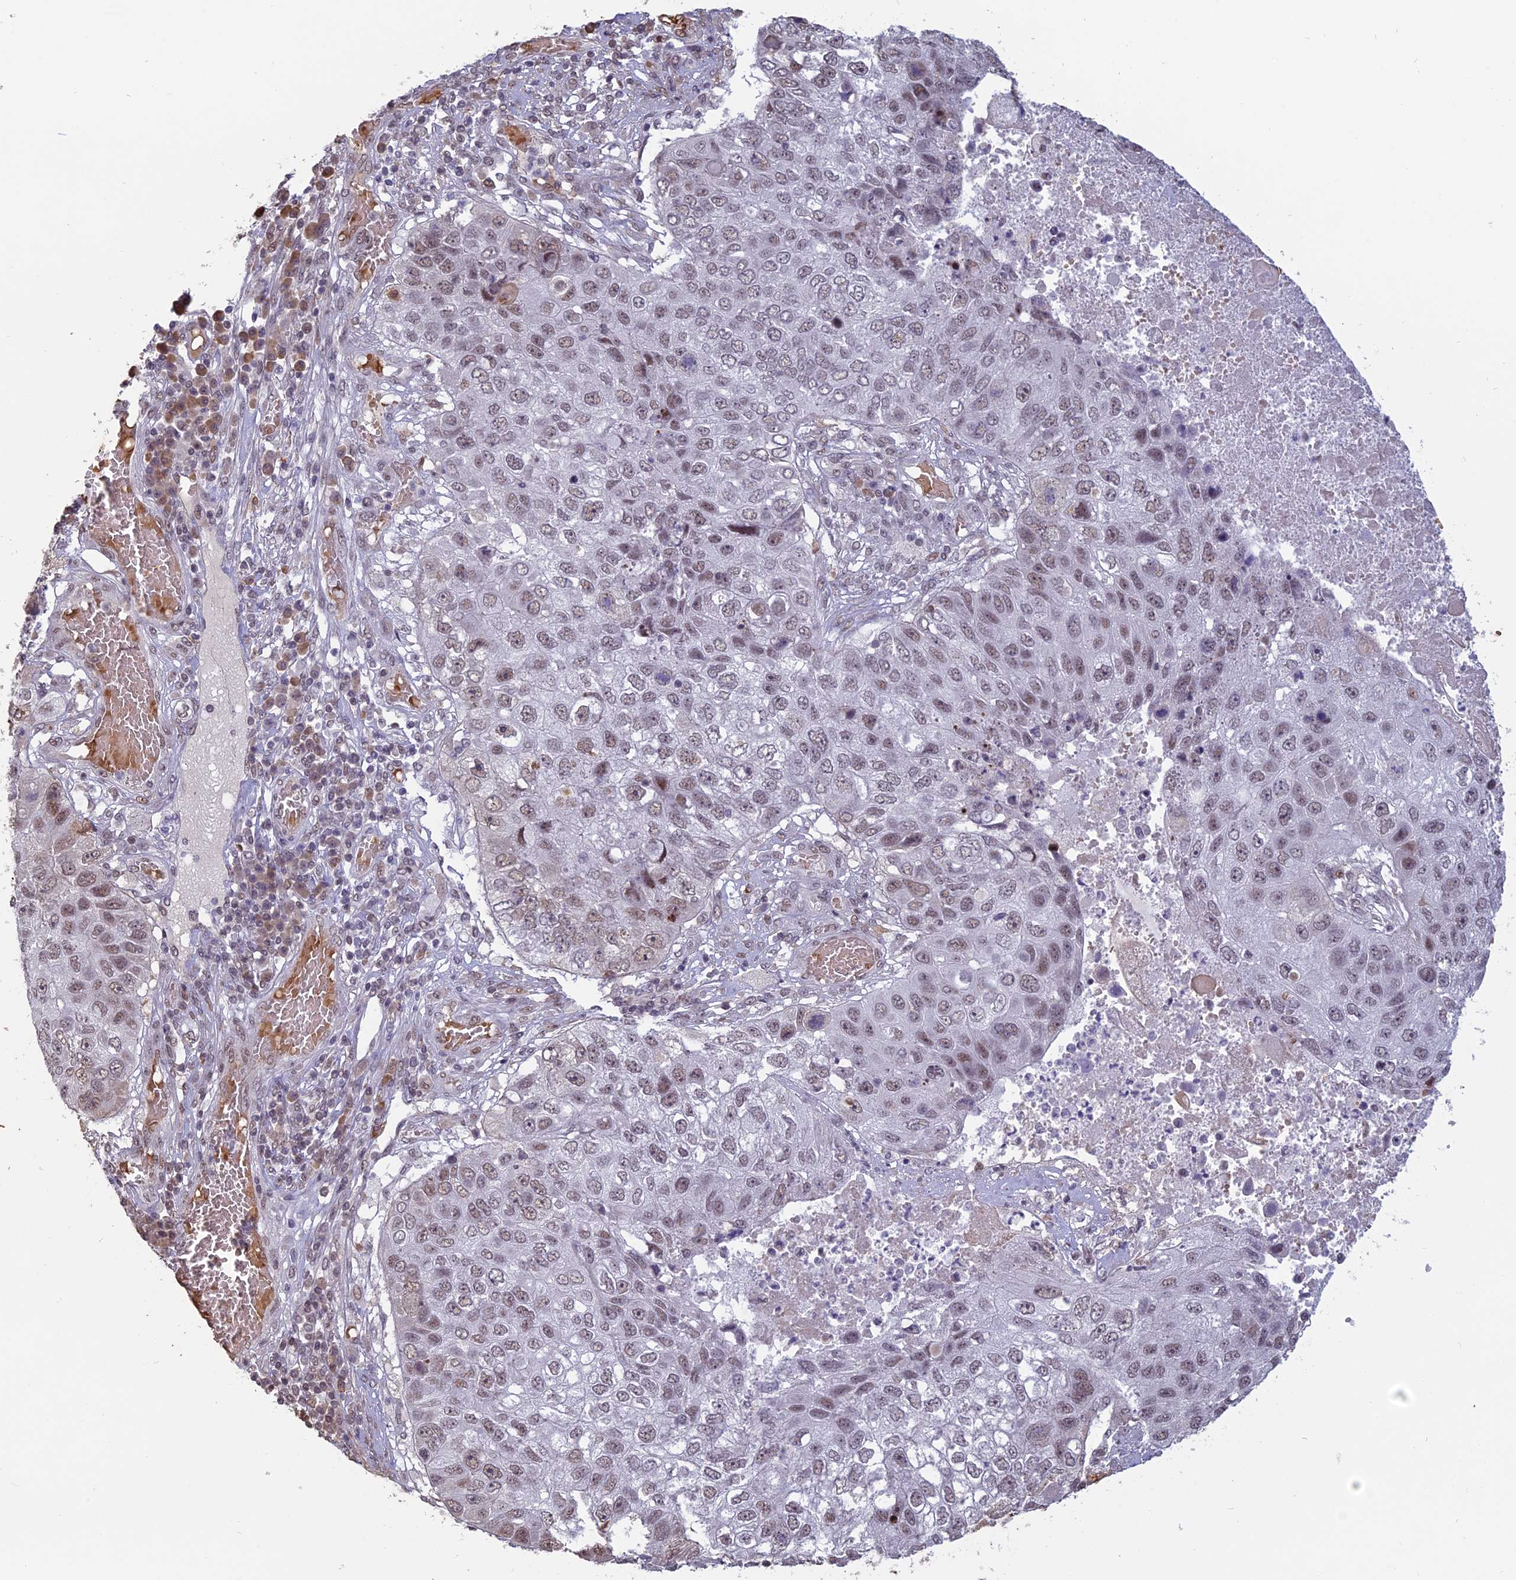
{"staining": {"intensity": "weak", "quantity": ">75%", "location": "nuclear"}, "tissue": "lung cancer", "cell_type": "Tumor cells", "image_type": "cancer", "snomed": [{"axis": "morphology", "description": "Squamous cell carcinoma, NOS"}, {"axis": "topography", "description": "Lung"}], "caption": "This is a micrograph of immunohistochemistry staining of lung squamous cell carcinoma, which shows weak expression in the nuclear of tumor cells.", "gene": "MFAP1", "patient": {"sex": "male", "age": 61}}